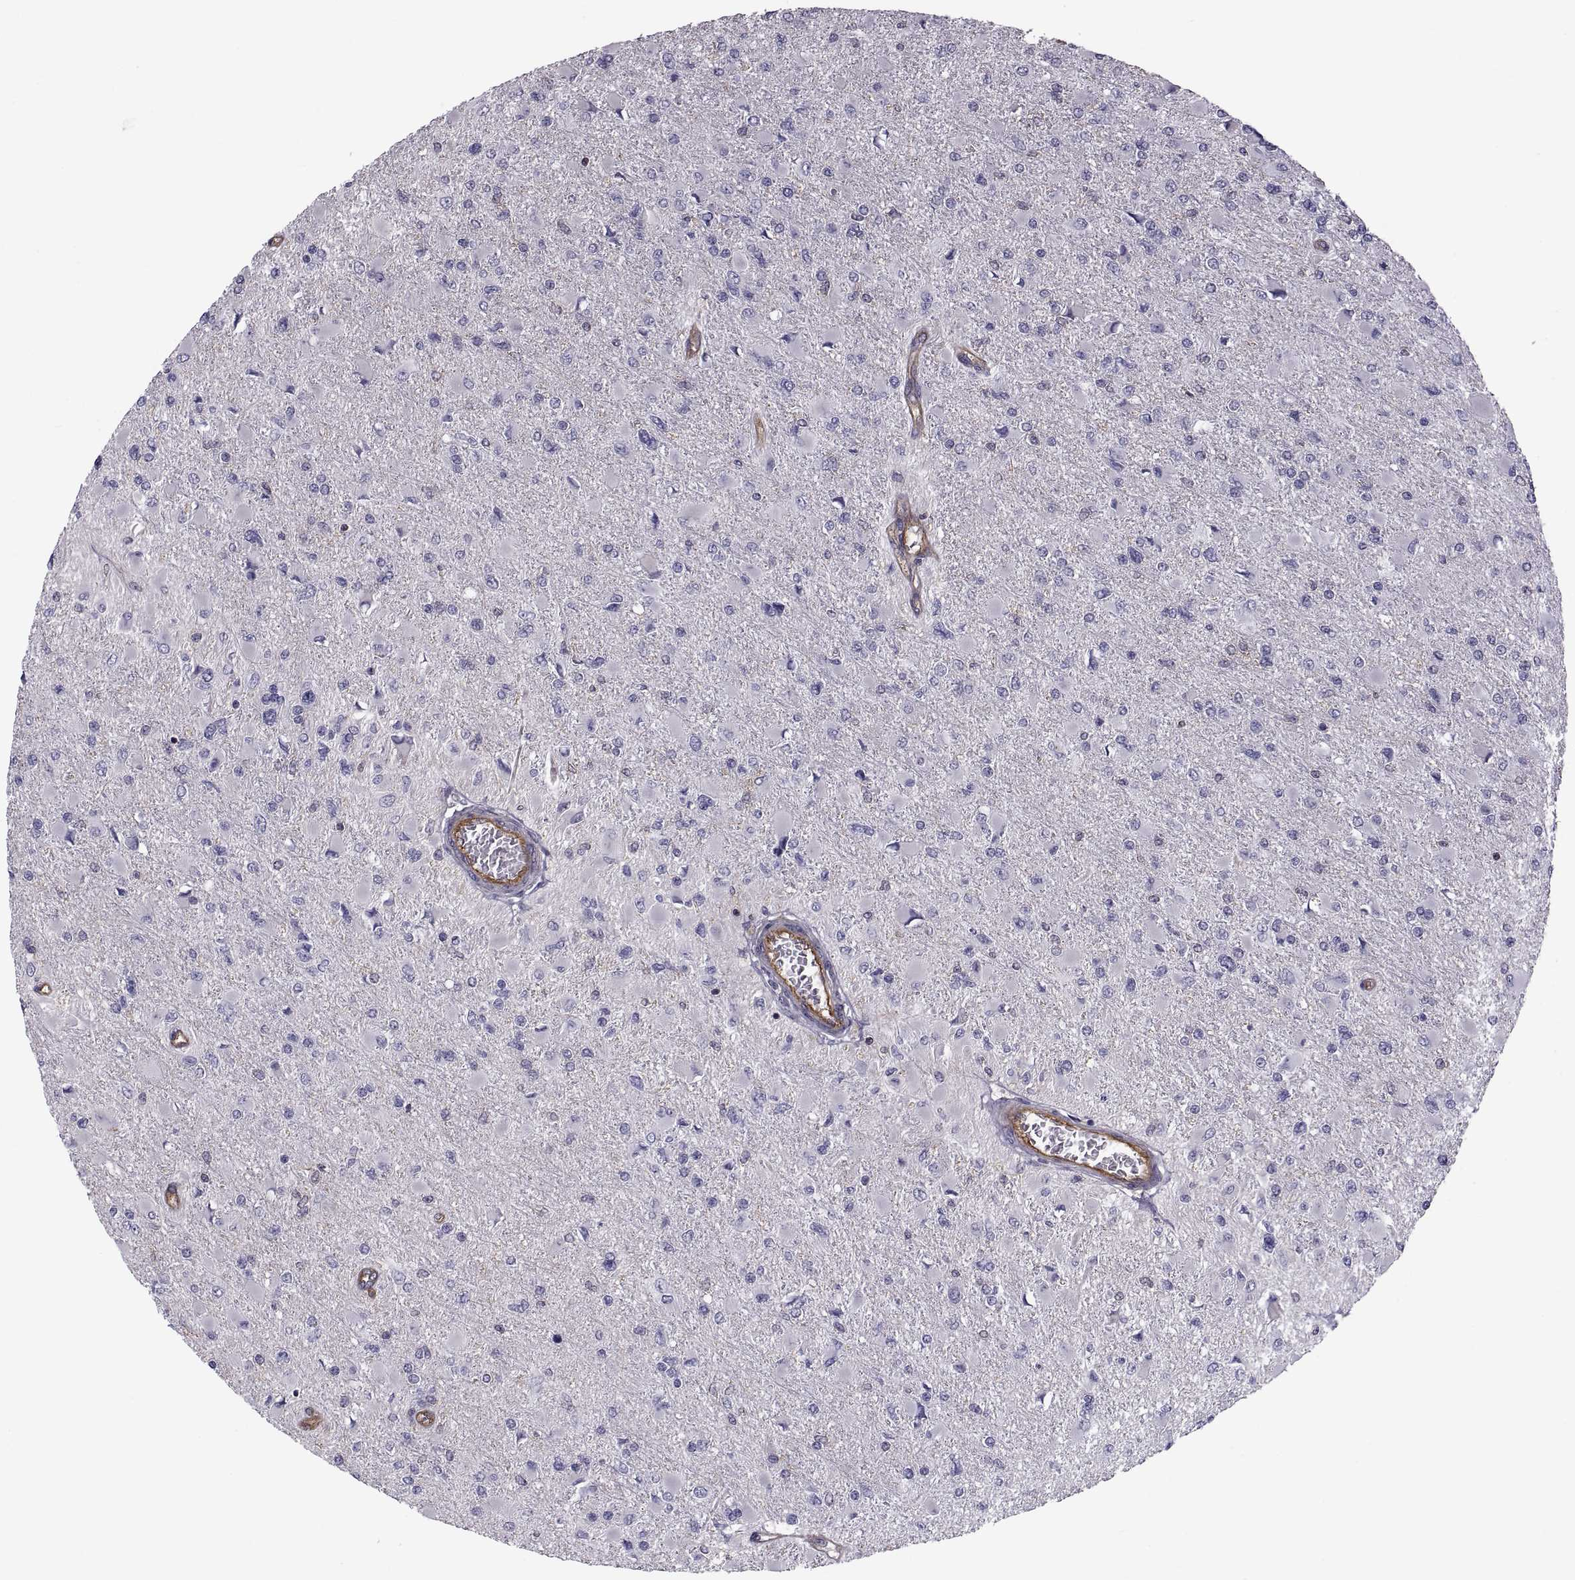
{"staining": {"intensity": "negative", "quantity": "none", "location": "none"}, "tissue": "glioma", "cell_type": "Tumor cells", "image_type": "cancer", "snomed": [{"axis": "morphology", "description": "Glioma, malignant, High grade"}, {"axis": "topography", "description": "Cerebral cortex"}], "caption": "Immunohistochemistry (IHC) image of human glioma stained for a protein (brown), which shows no expression in tumor cells.", "gene": "MYH9", "patient": {"sex": "female", "age": 36}}